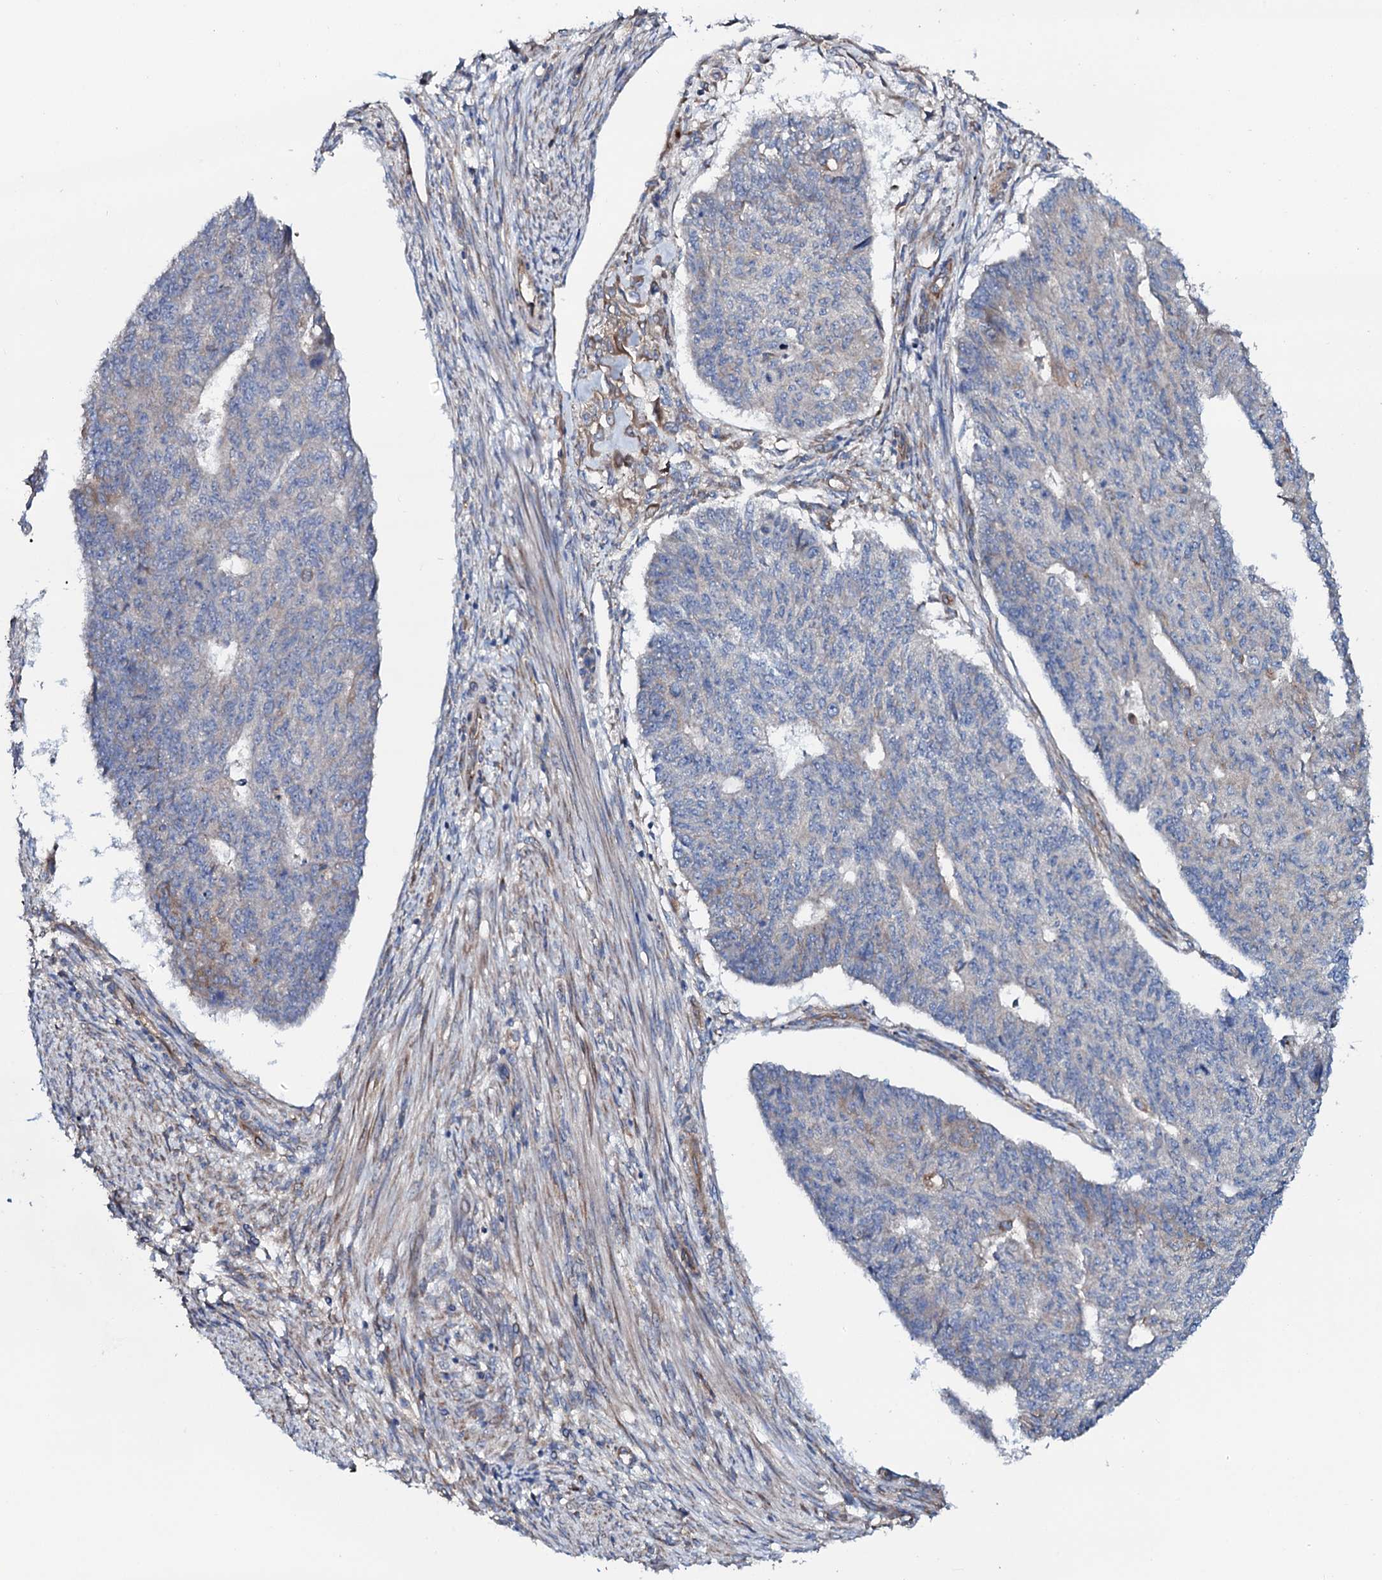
{"staining": {"intensity": "weak", "quantity": "<25%", "location": "cytoplasmic/membranous"}, "tissue": "endometrial cancer", "cell_type": "Tumor cells", "image_type": "cancer", "snomed": [{"axis": "morphology", "description": "Adenocarcinoma, NOS"}, {"axis": "topography", "description": "Endometrium"}], "caption": "Photomicrograph shows no protein positivity in tumor cells of endometrial cancer tissue.", "gene": "STARD13", "patient": {"sex": "female", "age": 32}}